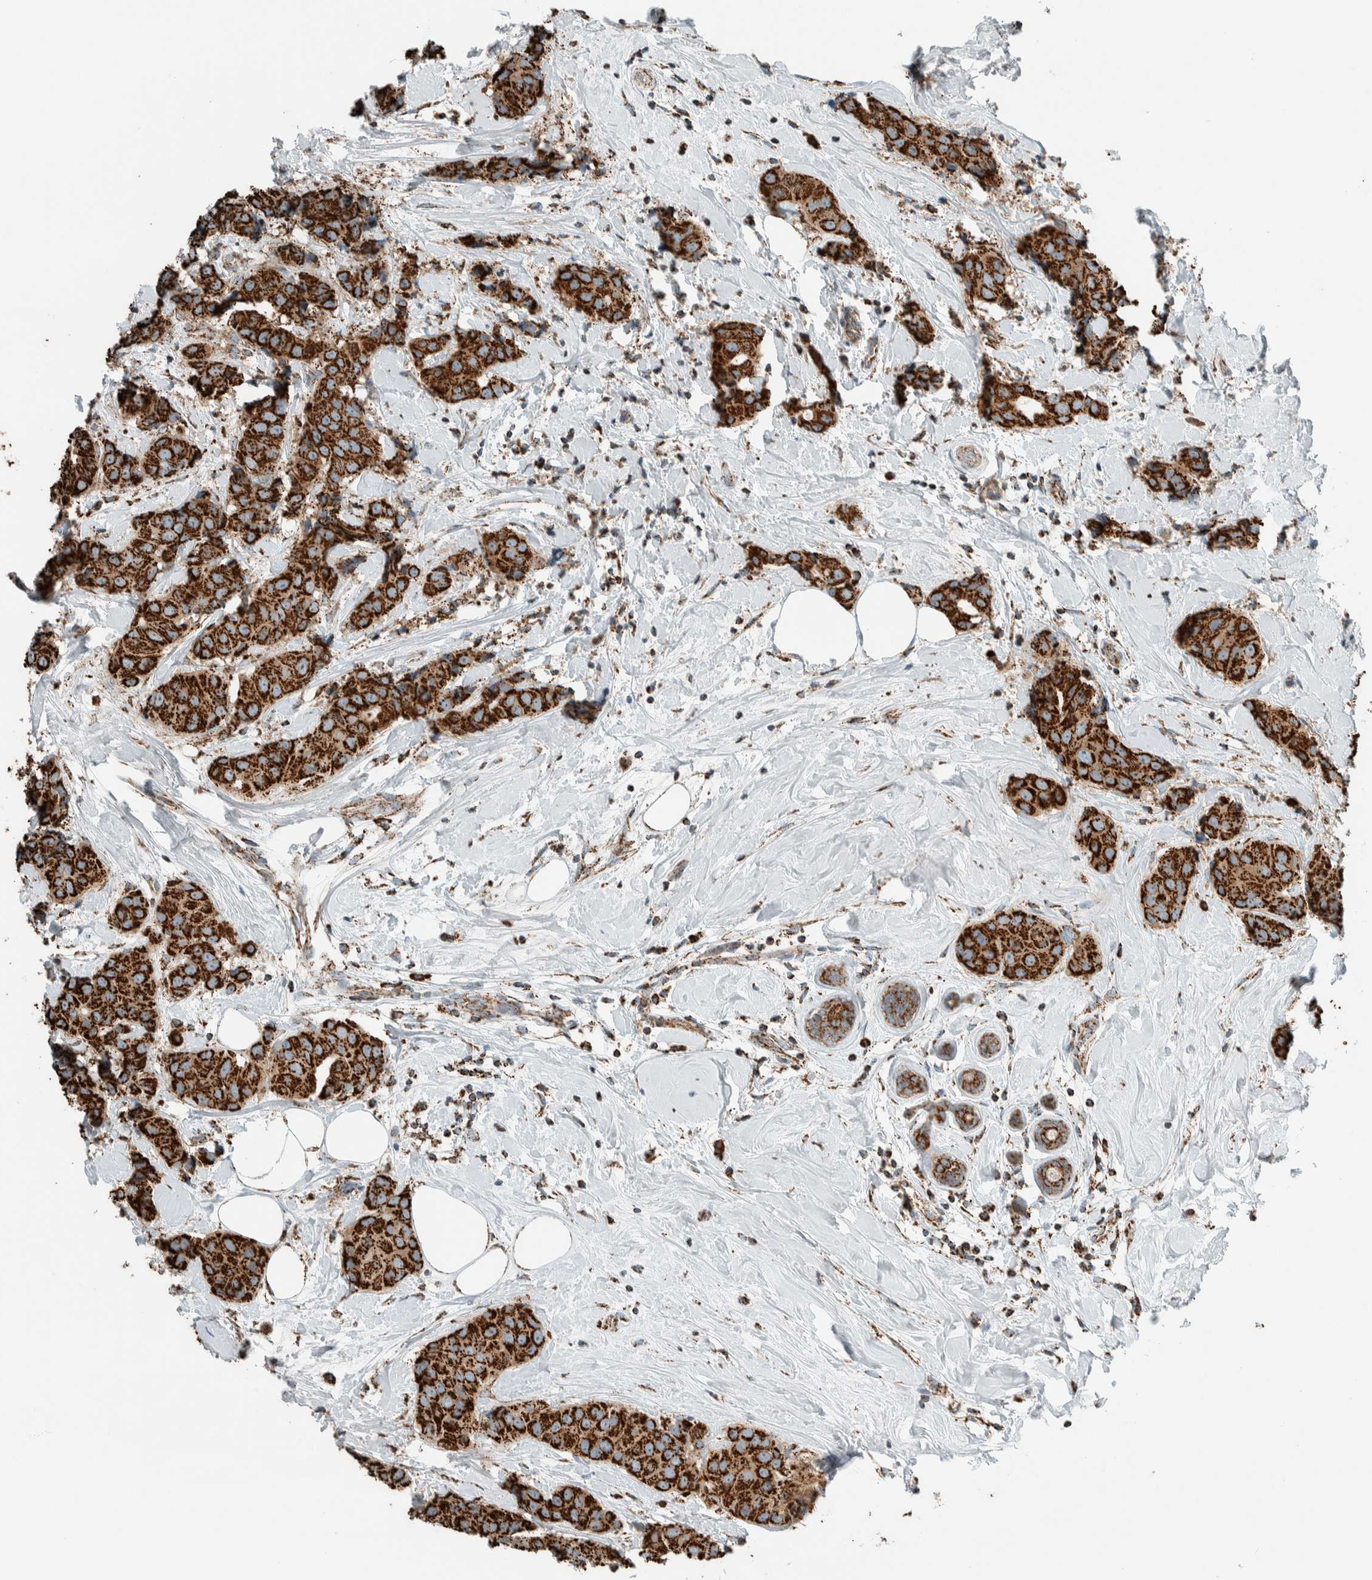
{"staining": {"intensity": "strong", "quantity": ">75%", "location": "cytoplasmic/membranous"}, "tissue": "breast cancer", "cell_type": "Tumor cells", "image_type": "cancer", "snomed": [{"axis": "morphology", "description": "Normal tissue, NOS"}, {"axis": "morphology", "description": "Duct carcinoma"}, {"axis": "topography", "description": "Breast"}], "caption": "Protein expression by IHC exhibits strong cytoplasmic/membranous staining in about >75% of tumor cells in breast intraductal carcinoma.", "gene": "ZNF454", "patient": {"sex": "female", "age": 39}}